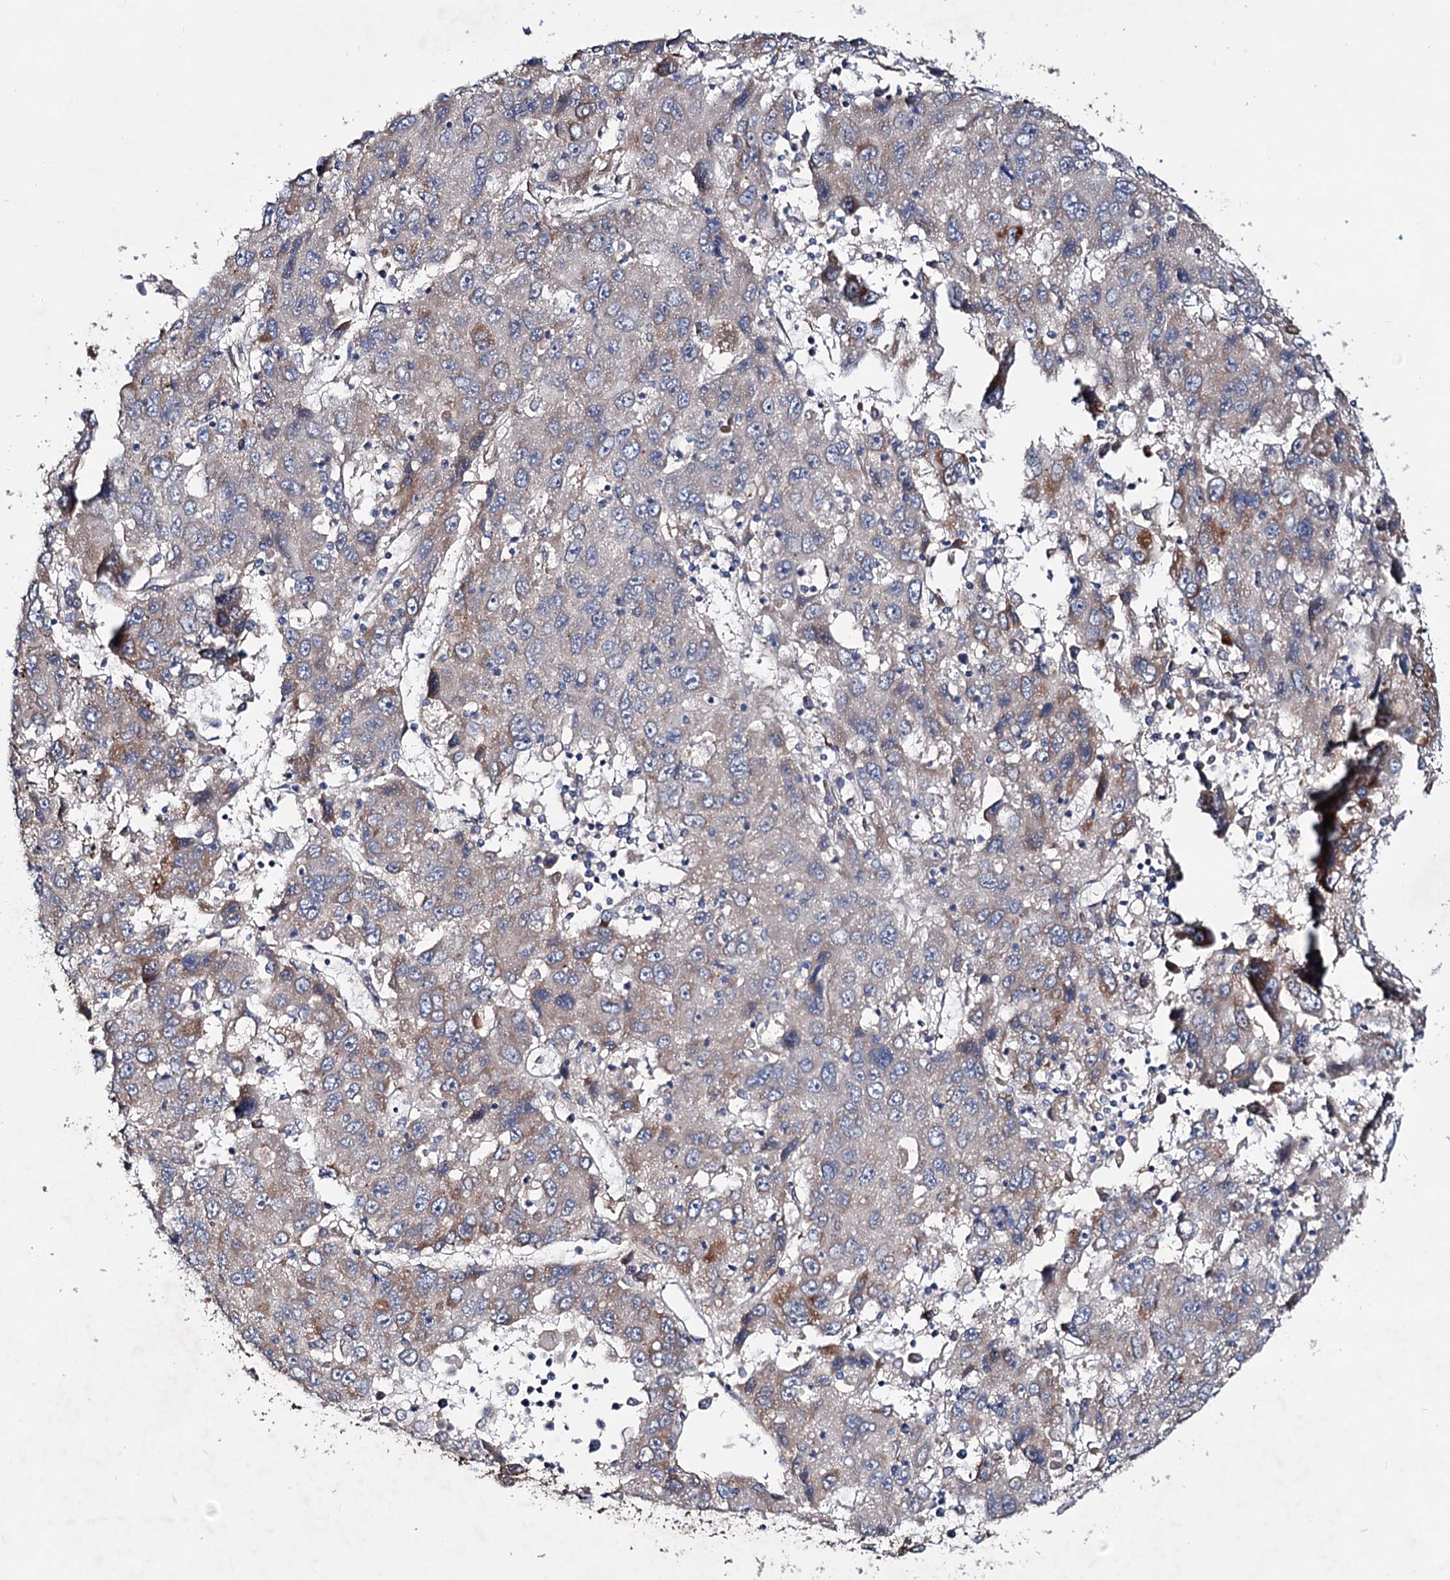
{"staining": {"intensity": "moderate", "quantity": "25%-75%", "location": "cytoplasmic/membranous"}, "tissue": "liver cancer", "cell_type": "Tumor cells", "image_type": "cancer", "snomed": [{"axis": "morphology", "description": "Carcinoma, Hepatocellular, NOS"}, {"axis": "topography", "description": "Liver"}], "caption": "IHC of human liver cancer (hepatocellular carcinoma) shows medium levels of moderate cytoplasmic/membranous staining in about 25%-75% of tumor cells.", "gene": "PTDSS2", "patient": {"sex": "male", "age": 49}}